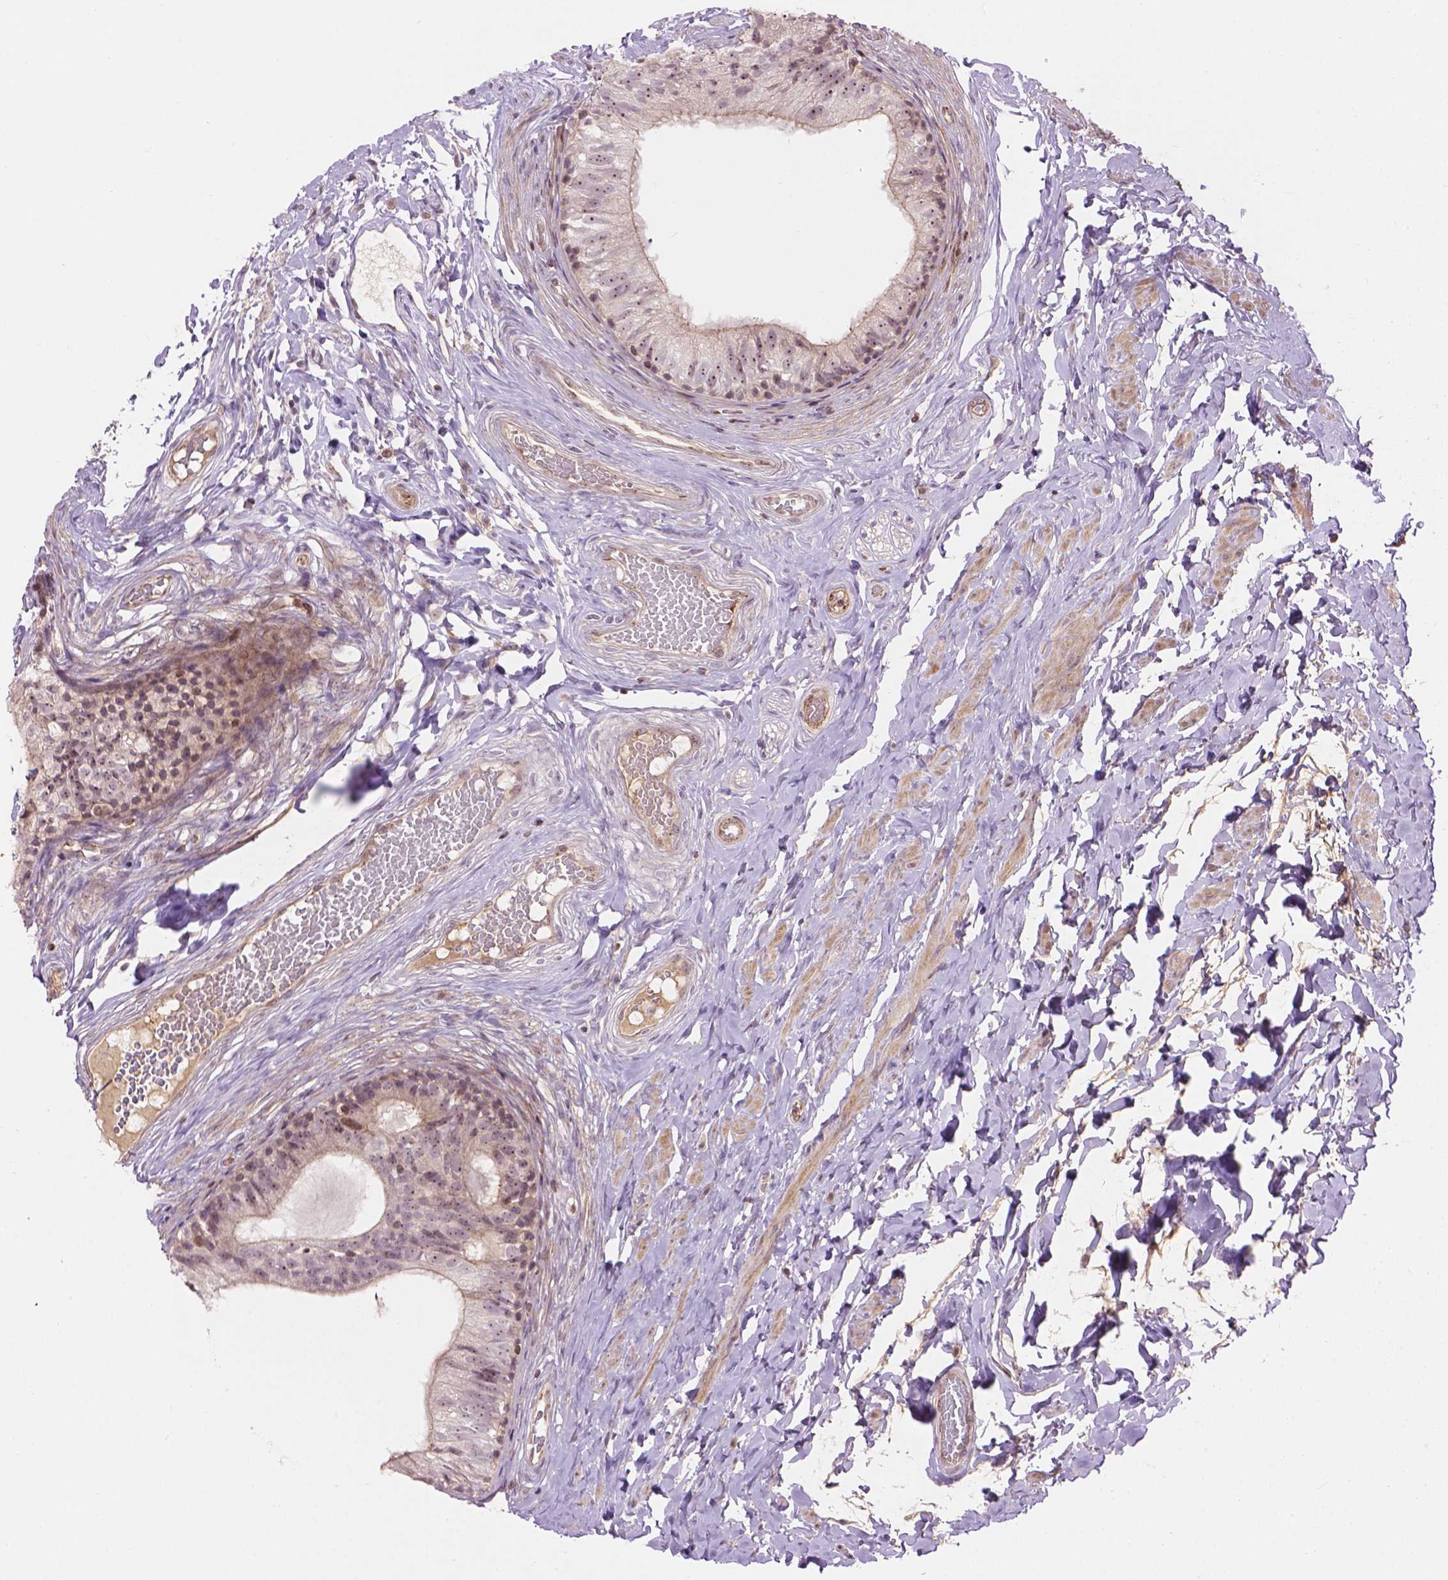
{"staining": {"intensity": "moderate", "quantity": "25%-75%", "location": "nuclear"}, "tissue": "epididymis", "cell_type": "Glandular cells", "image_type": "normal", "snomed": [{"axis": "morphology", "description": "Normal tissue, NOS"}, {"axis": "topography", "description": "Epididymis"}], "caption": "Epididymis stained with IHC shows moderate nuclear expression in about 25%-75% of glandular cells.", "gene": "SMC2", "patient": {"sex": "male", "age": 29}}